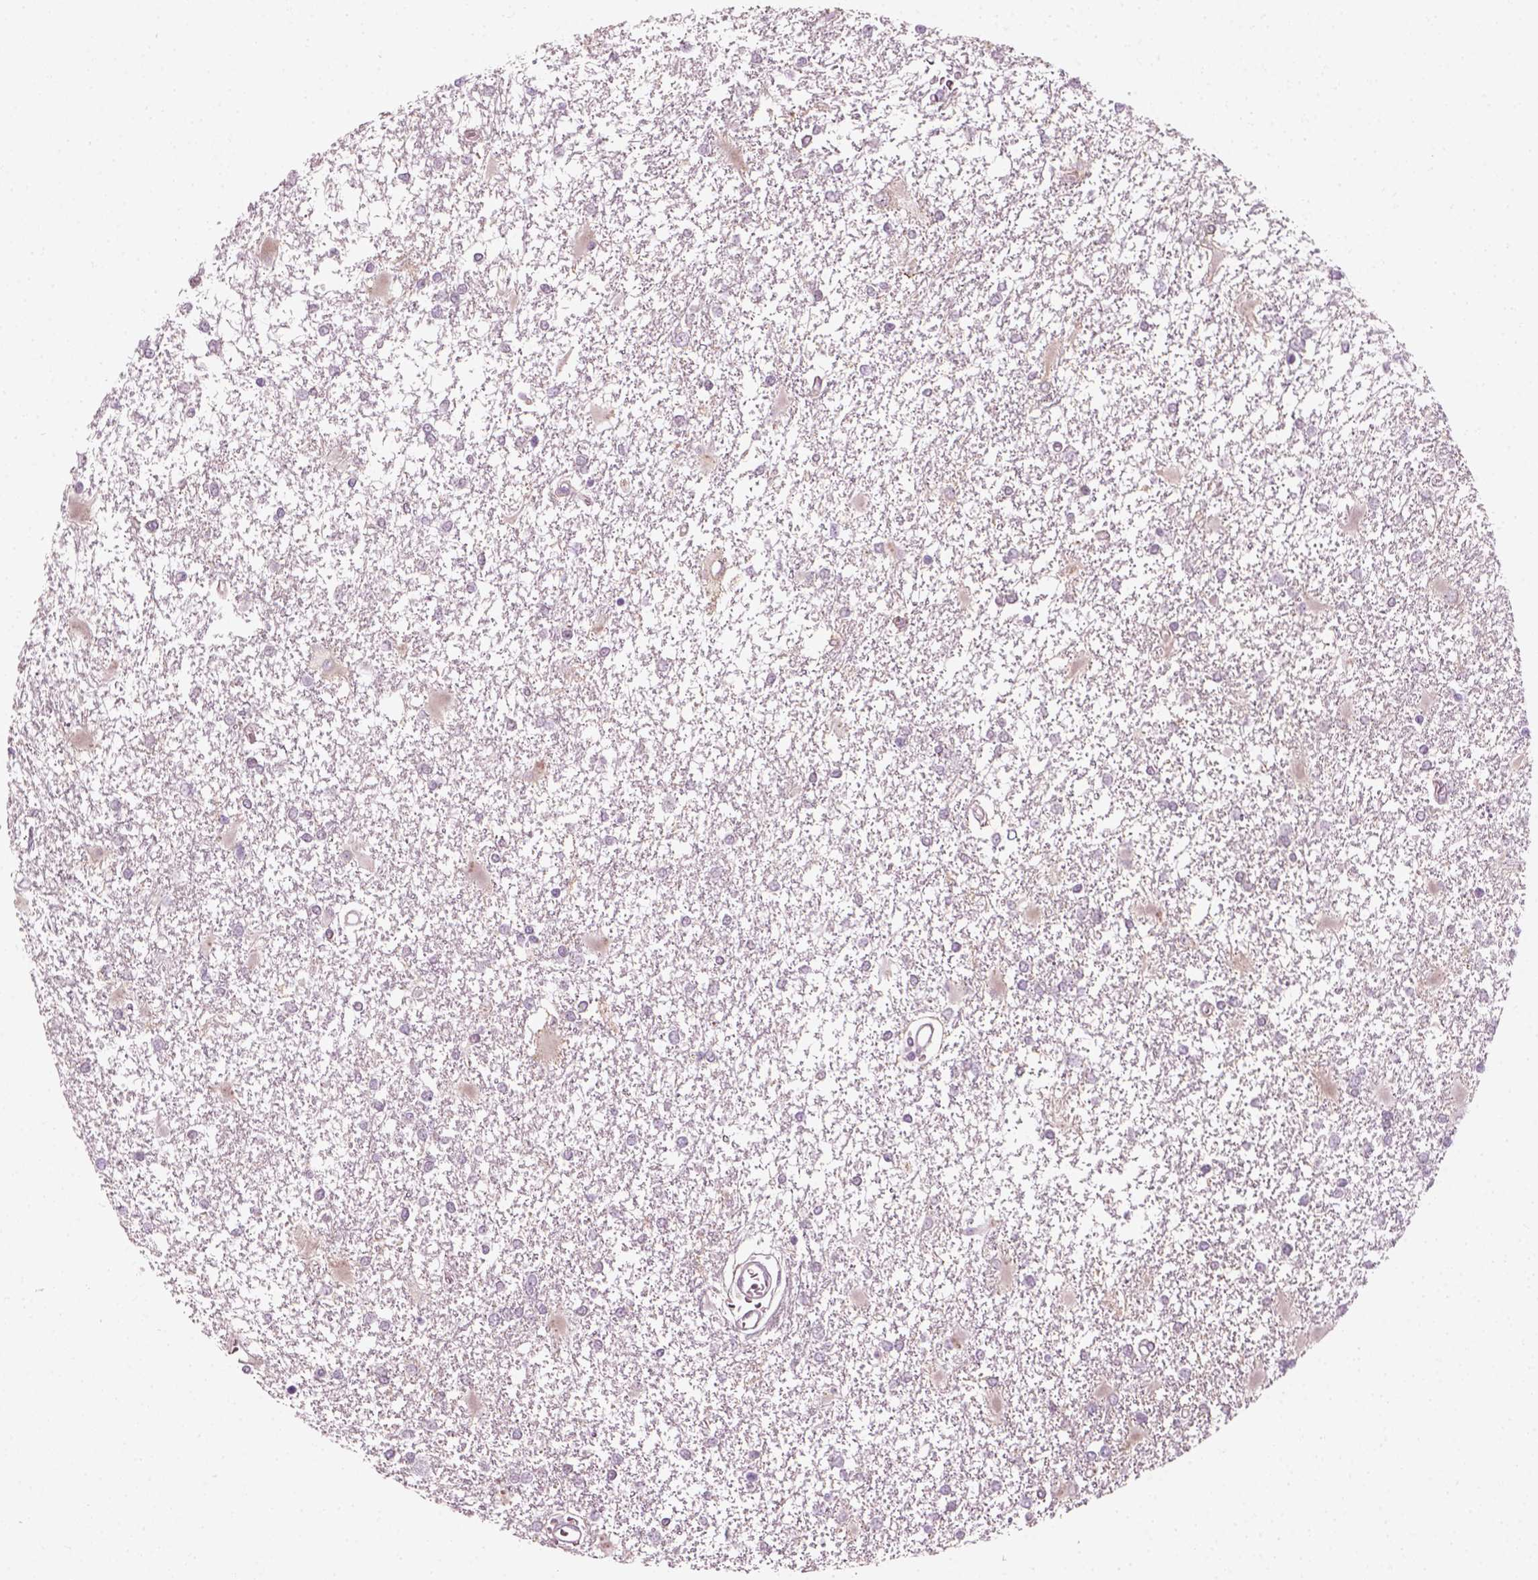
{"staining": {"intensity": "negative", "quantity": "none", "location": "none"}, "tissue": "glioma", "cell_type": "Tumor cells", "image_type": "cancer", "snomed": [{"axis": "morphology", "description": "Glioma, malignant, High grade"}, {"axis": "topography", "description": "Cerebral cortex"}], "caption": "Immunohistochemical staining of human glioma displays no significant staining in tumor cells.", "gene": "DNASE1L1", "patient": {"sex": "male", "age": 79}}